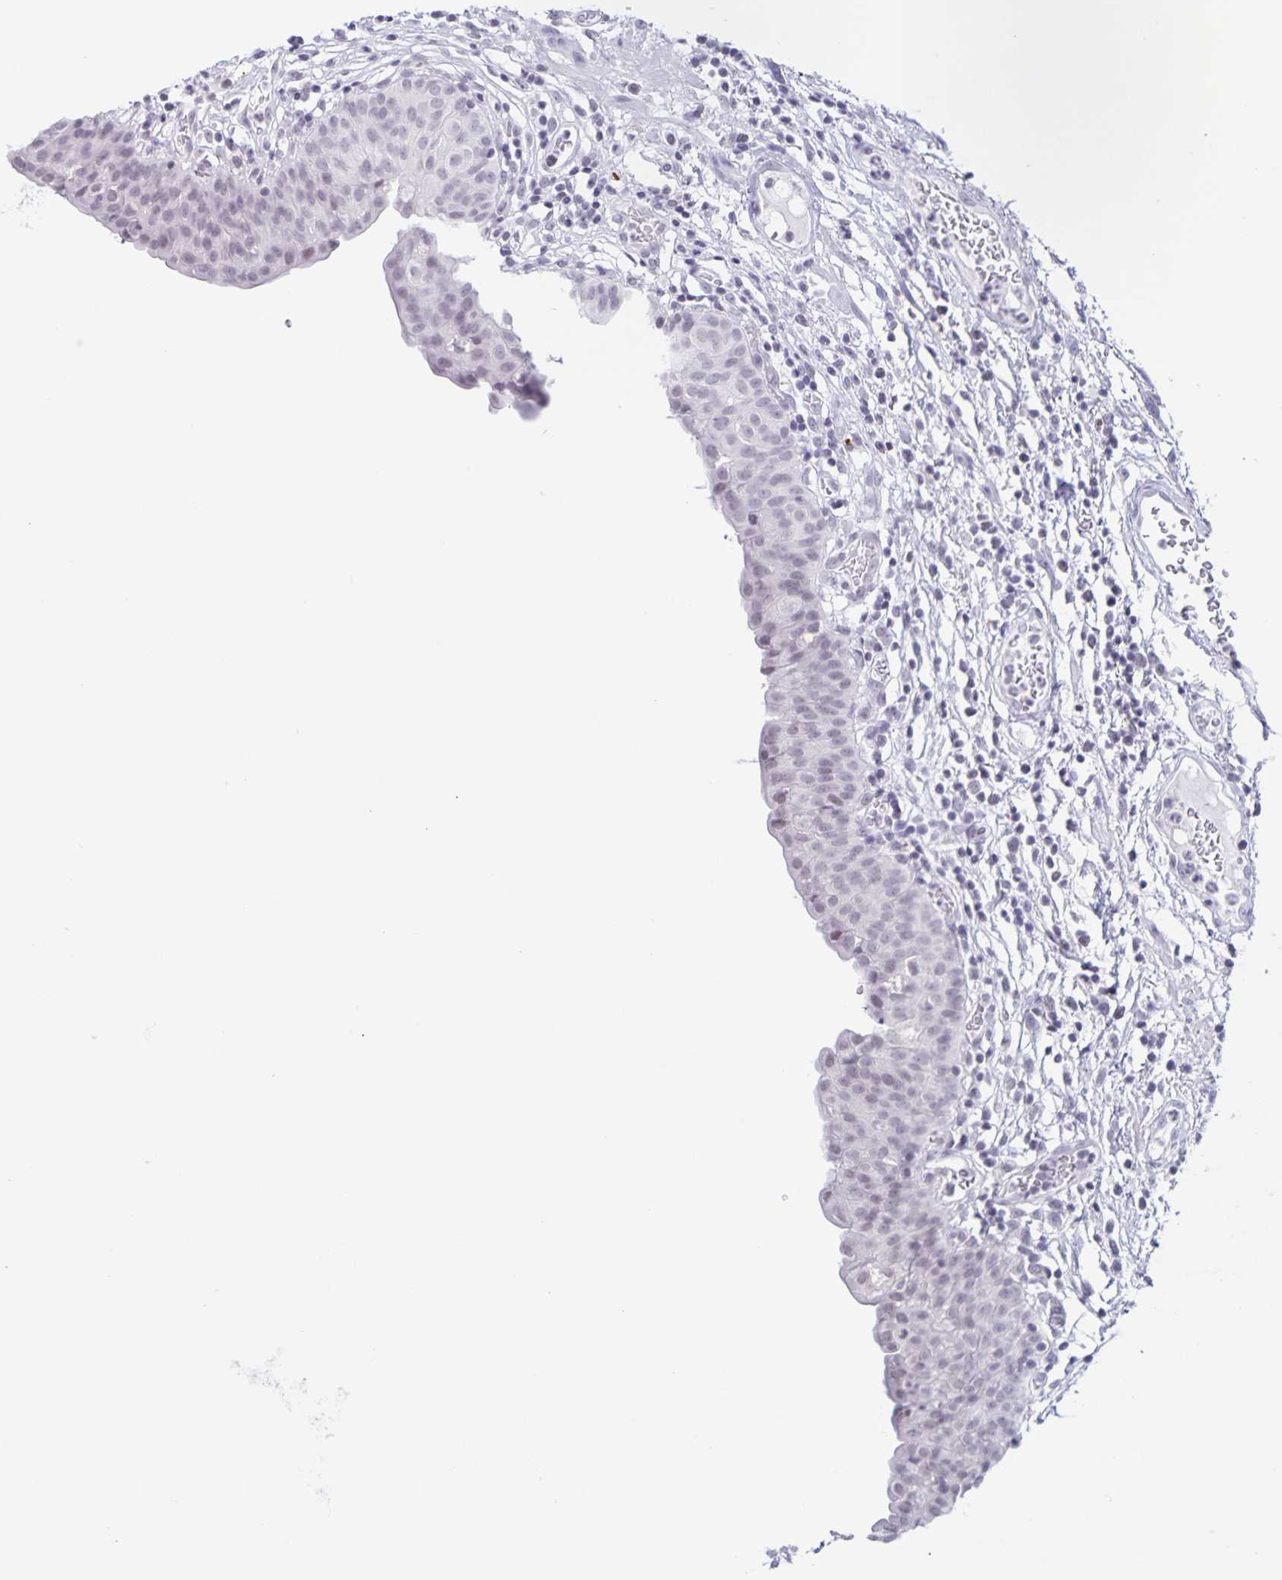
{"staining": {"intensity": "weak", "quantity": "<25%", "location": "nuclear"}, "tissue": "urinary bladder", "cell_type": "Urothelial cells", "image_type": "normal", "snomed": [{"axis": "morphology", "description": "Normal tissue, NOS"}, {"axis": "morphology", "description": "Inflammation, NOS"}, {"axis": "topography", "description": "Urinary bladder"}], "caption": "Immunohistochemistry (IHC) photomicrograph of unremarkable urinary bladder: human urinary bladder stained with DAB exhibits no significant protein staining in urothelial cells.", "gene": "LCE6A", "patient": {"sex": "male", "age": 57}}